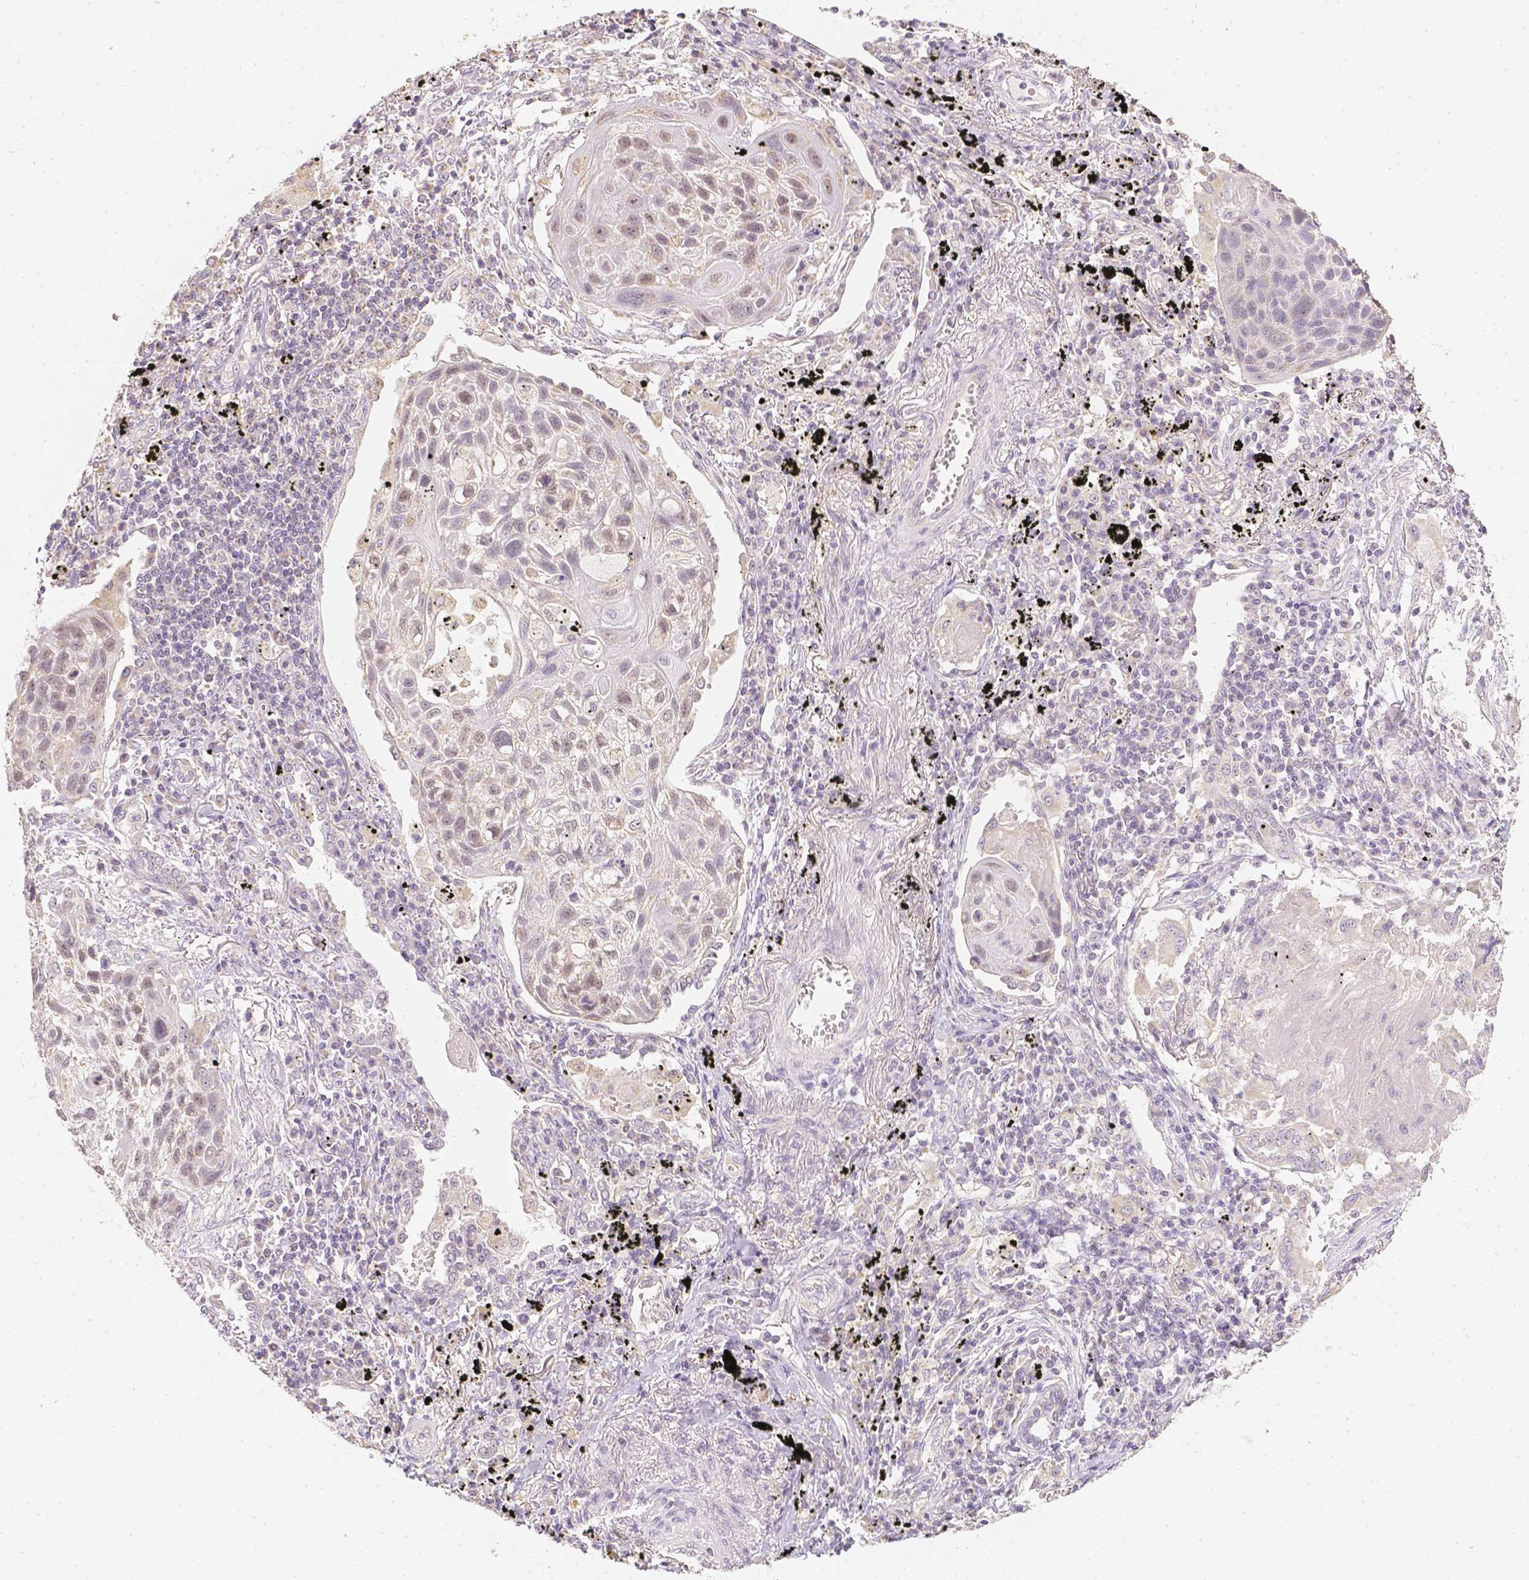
{"staining": {"intensity": "negative", "quantity": "none", "location": "none"}, "tissue": "lung cancer", "cell_type": "Tumor cells", "image_type": "cancer", "snomed": [{"axis": "morphology", "description": "Squamous cell carcinoma, NOS"}, {"axis": "topography", "description": "Lung"}], "caption": "High power microscopy image of an immunohistochemistry (IHC) image of lung squamous cell carcinoma, revealing no significant staining in tumor cells. (DAB (3,3'-diaminobenzidine) immunohistochemistry visualized using brightfield microscopy, high magnification).", "gene": "NVL", "patient": {"sex": "male", "age": 78}}